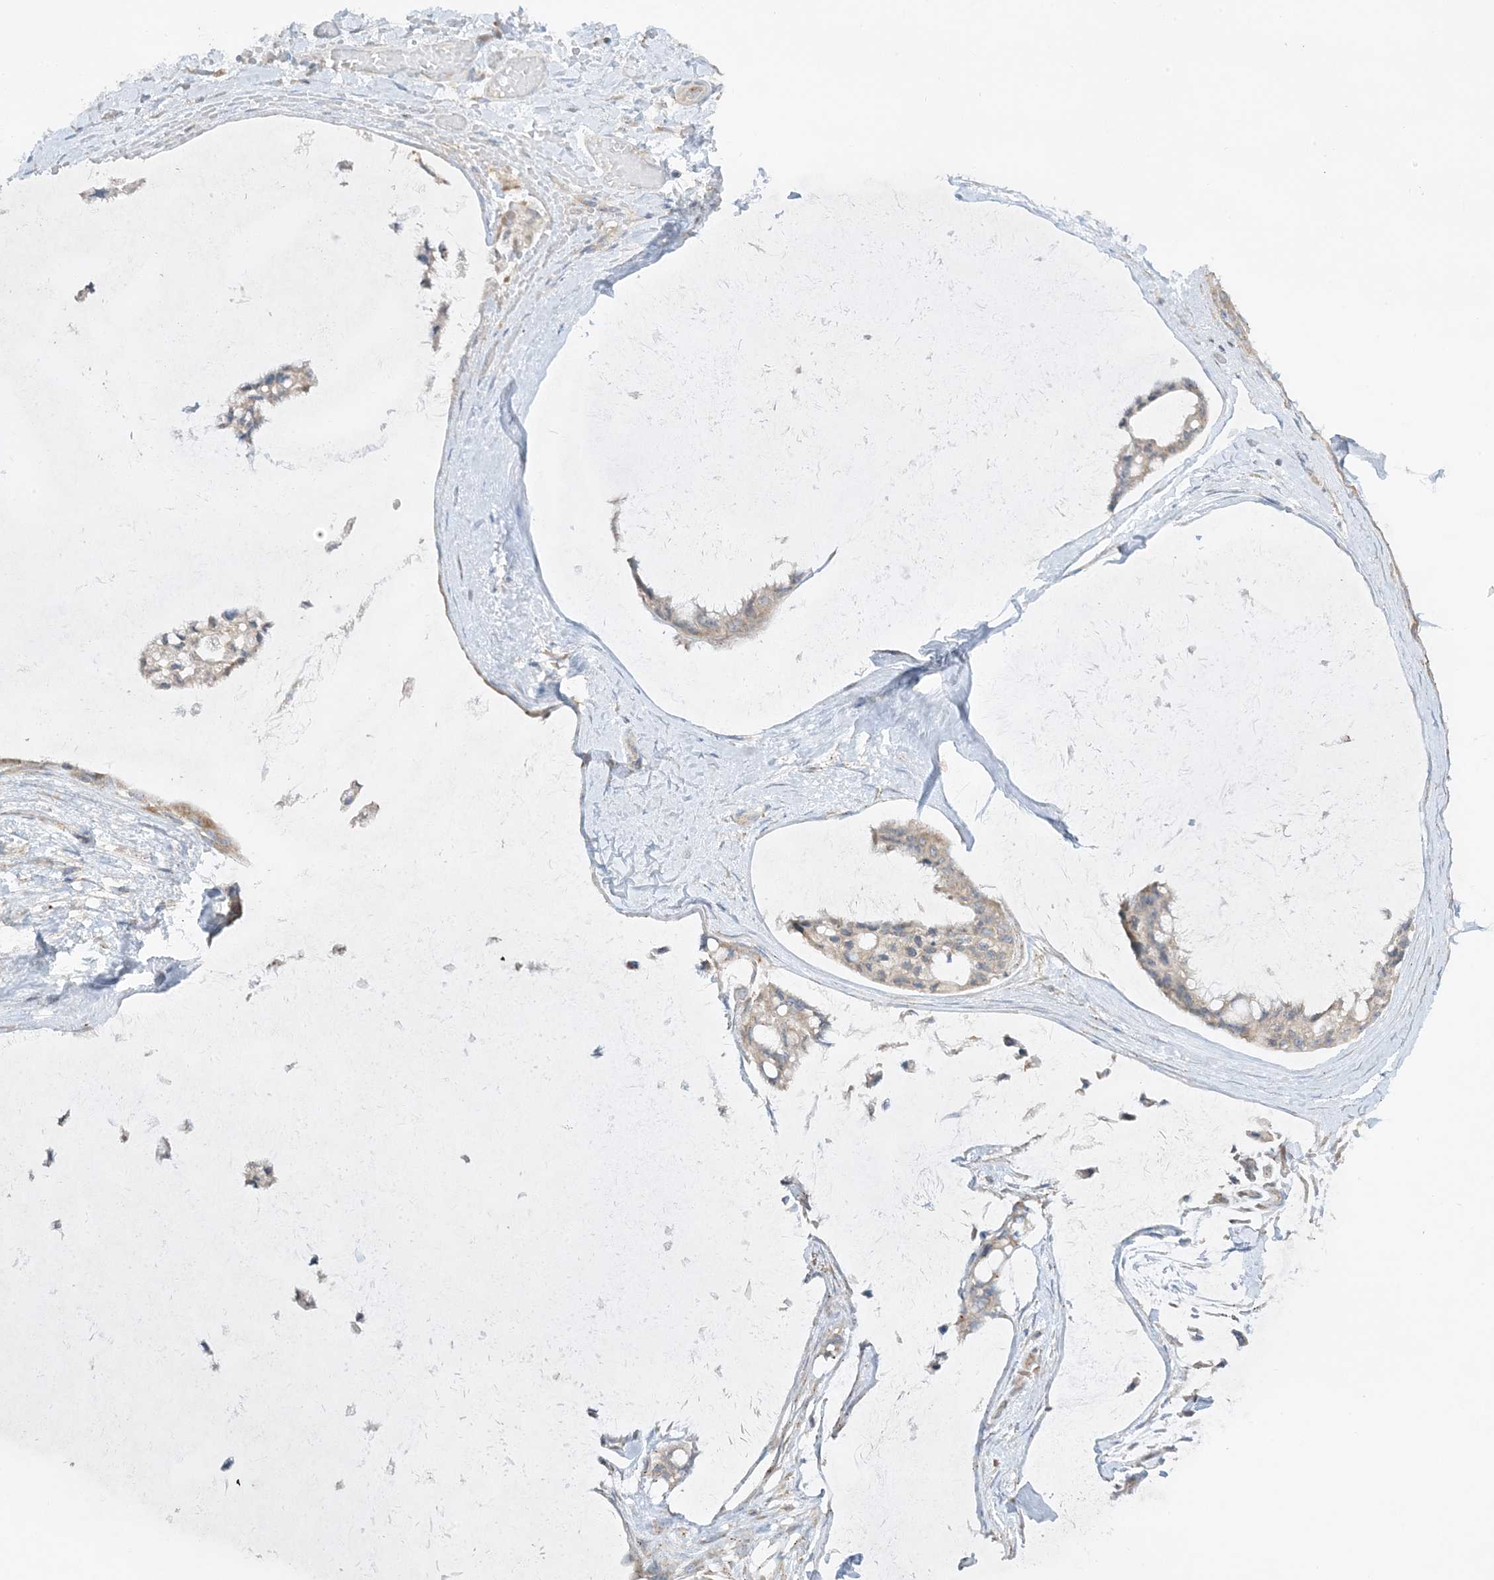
{"staining": {"intensity": "negative", "quantity": "none", "location": "none"}, "tissue": "ovarian cancer", "cell_type": "Tumor cells", "image_type": "cancer", "snomed": [{"axis": "morphology", "description": "Cystadenocarcinoma, mucinous, NOS"}, {"axis": "topography", "description": "Ovary"}], "caption": "A high-resolution image shows IHC staining of mucinous cystadenocarcinoma (ovarian), which reveals no significant expression in tumor cells.", "gene": "RPP40", "patient": {"sex": "female", "age": 39}}